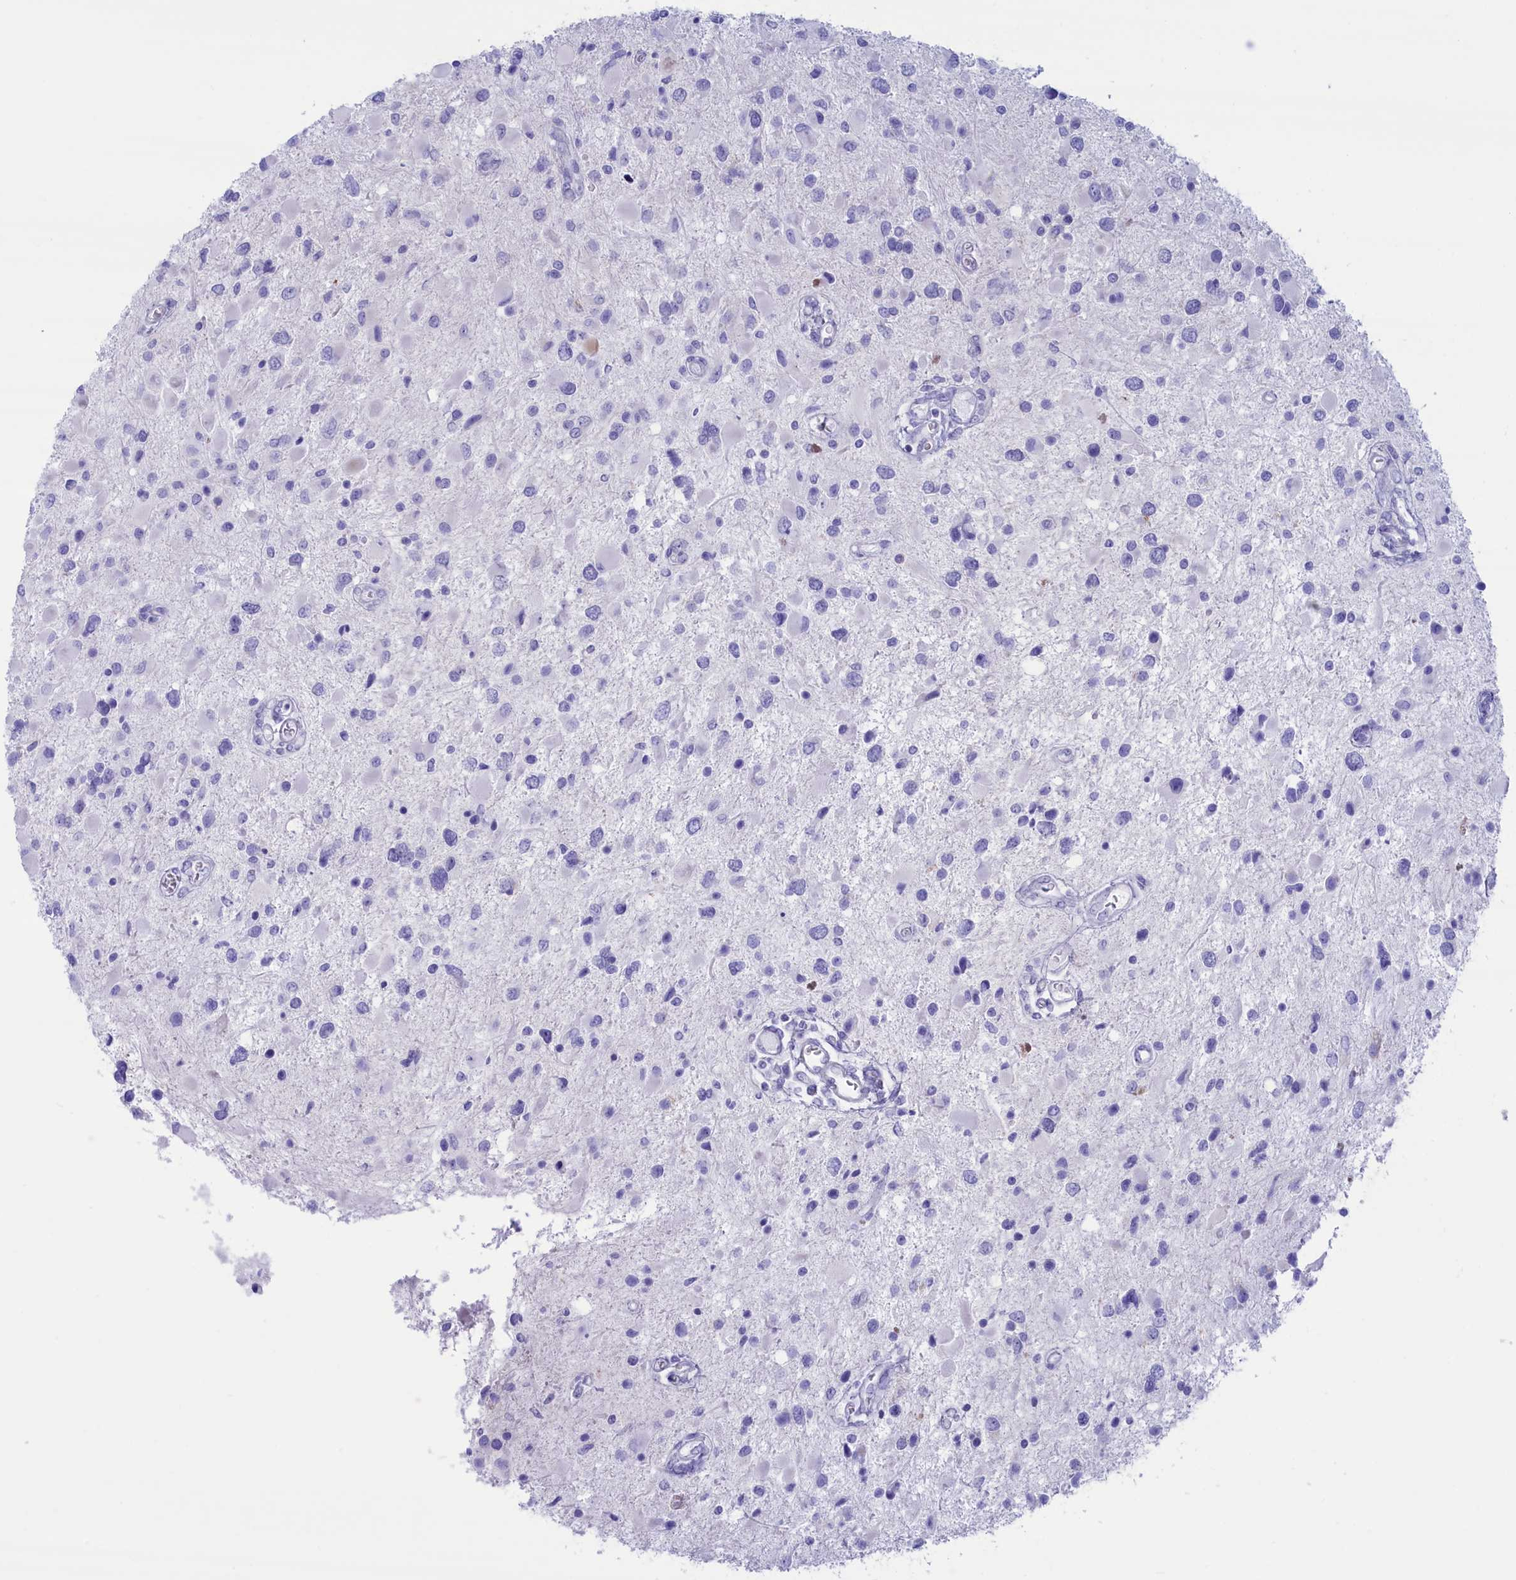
{"staining": {"intensity": "negative", "quantity": "none", "location": "none"}, "tissue": "glioma", "cell_type": "Tumor cells", "image_type": "cancer", "snomed": [{"axis": "morphology", "description": "Glioma, malignant, High grade"}, {"axis": "topography", "description": "Brain"}], "caption": "The immunohistochemistry (IHC) image has no significant expression in tumor cells of malignant glioma (high-grade) tissue.", "gene": "MPV17L2", "patient": {"sex": "male", "age": 53}}